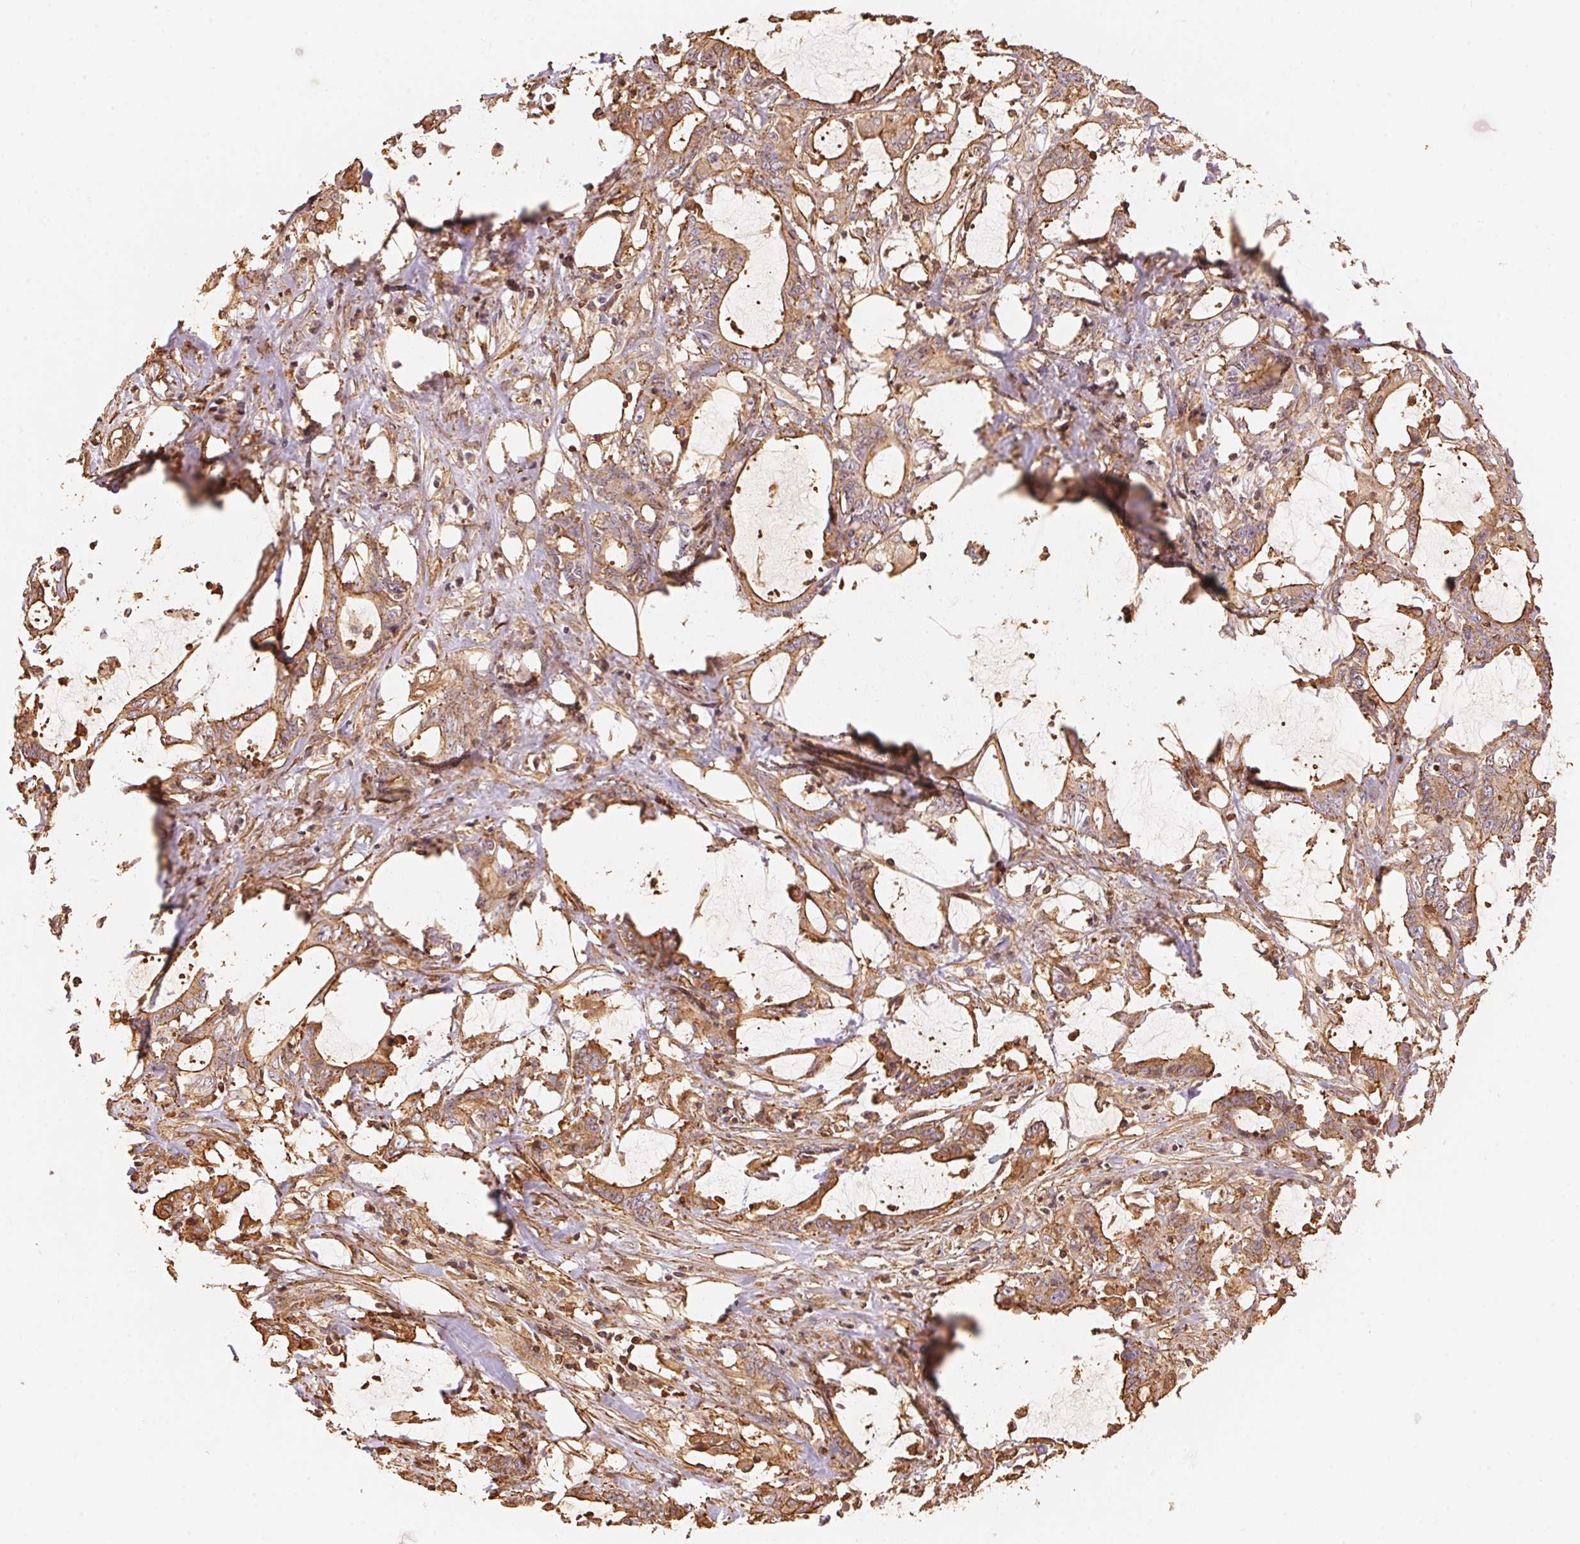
{"staining": {"intensity": "weak", "quantity": "25%-75%", "location": "cytoplasmic/membranous"}, "tissue": "stomach cancer", "cell_type": "Tumor cells", "image_type": "cancer", "snomed": [{"axis": "morphology", "description": "Adenocarcinoma, NOS"}, {"axis": "topography", "description": "Stomach, upper"}], "caption": "Human stomach cancer (adenocarcinoma) stained for a protein (brown) reveals weak cytoplasmic/membranous positive positivity in approximately 25%-75% of tumor cells.", "gene": "FRAS1", "patient": {"sex": "male", "age": 68}}